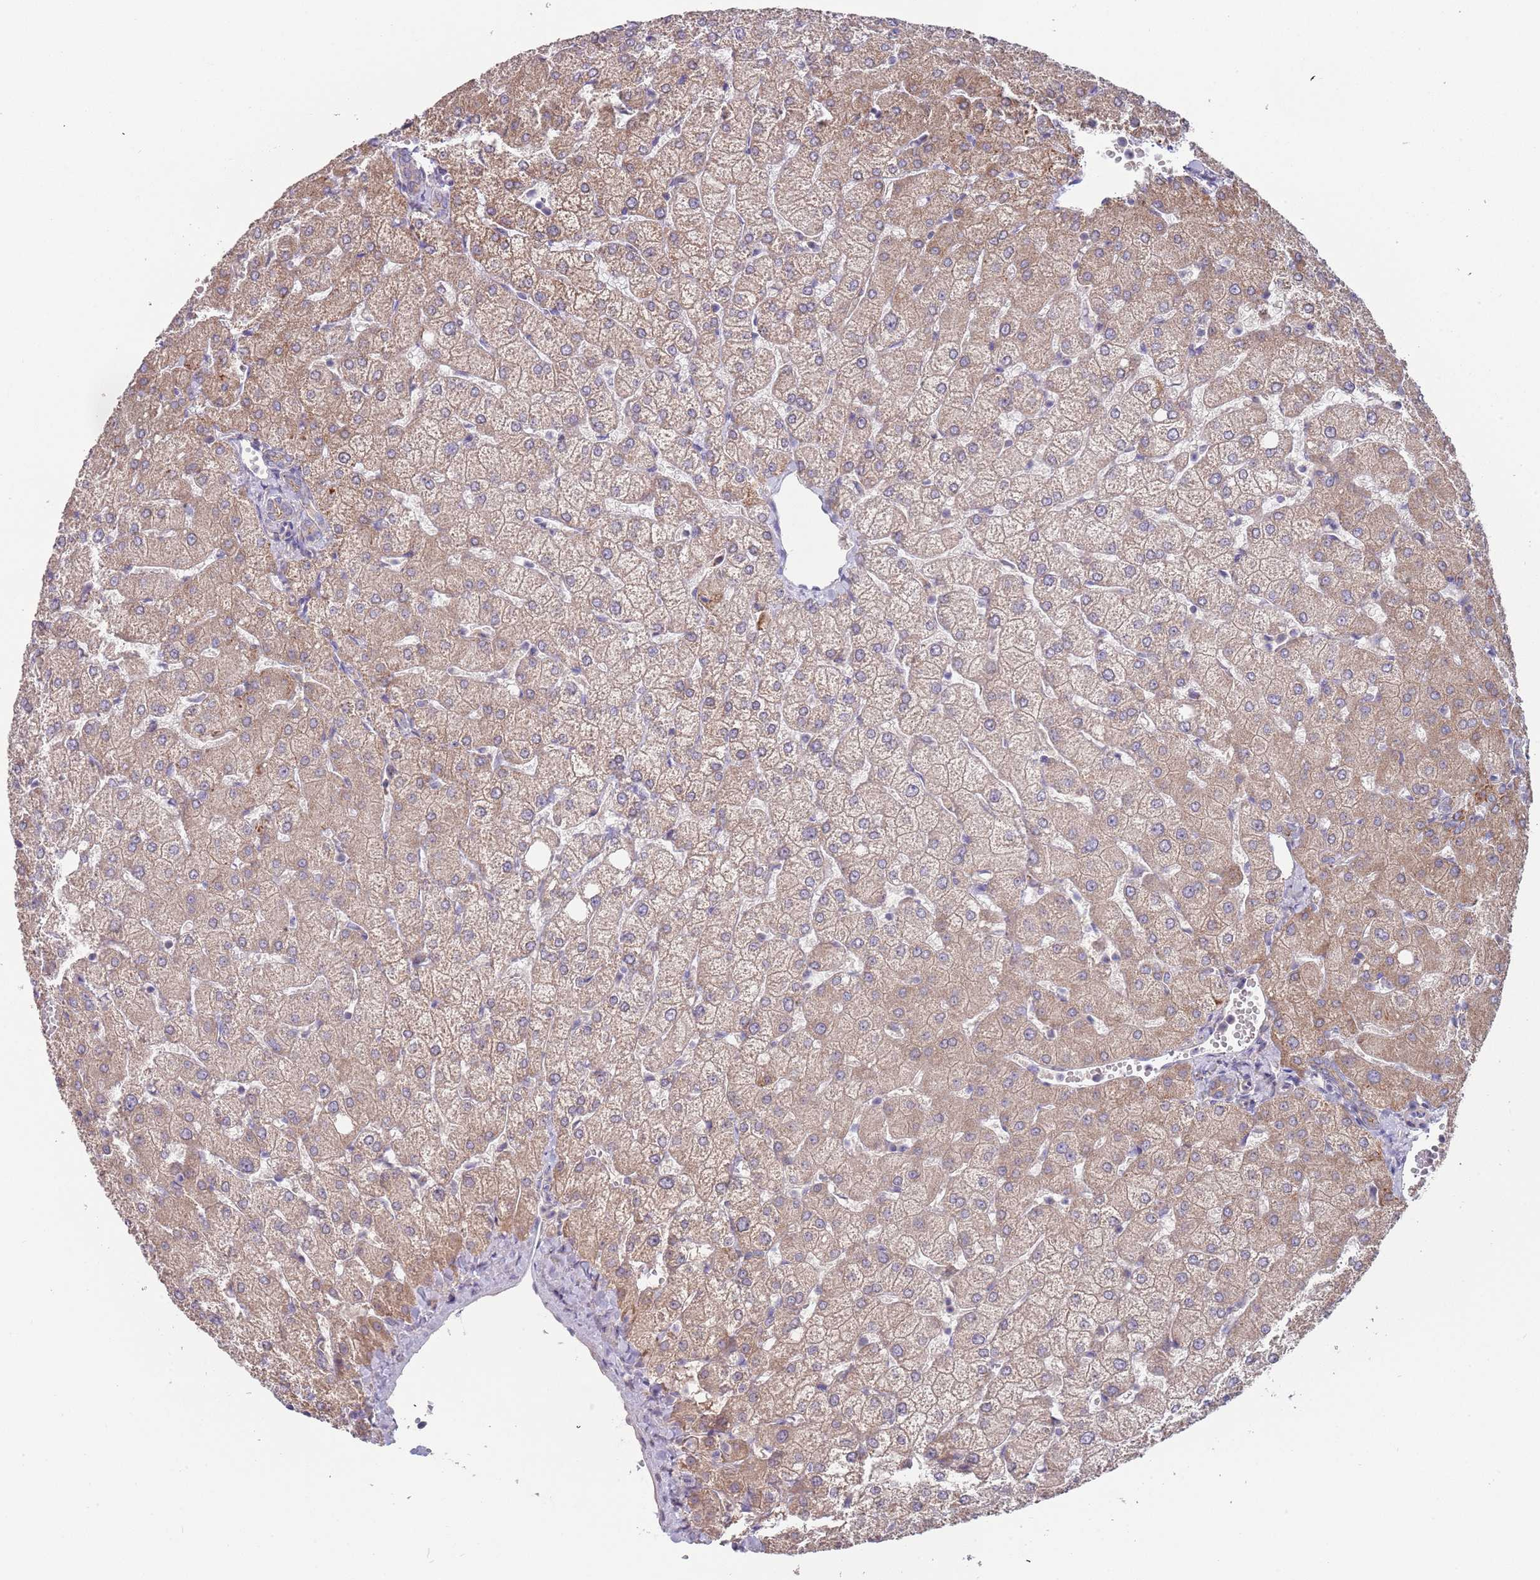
{"staining": {"intensity": "weak", "quantity": "<25%", "location": "cytoplasmic/membranous"}, "tissue": "liver", "cell_type": "Cholangiocytes", "image_type": "normal", "snomed": [{"axis": "morphology", "description": "Normal tissue, NOS"}, {"axis": "topography", "description": "Liver"}], "caption": "Immunohistochemistry (IHC) of unremarkable human liver exhibits no staining in cholangiocytes. (DAB IHC with hematoxylin counter stain).", "gene": "ABCC10", "patient": {"sex": "female", "age": 54}}